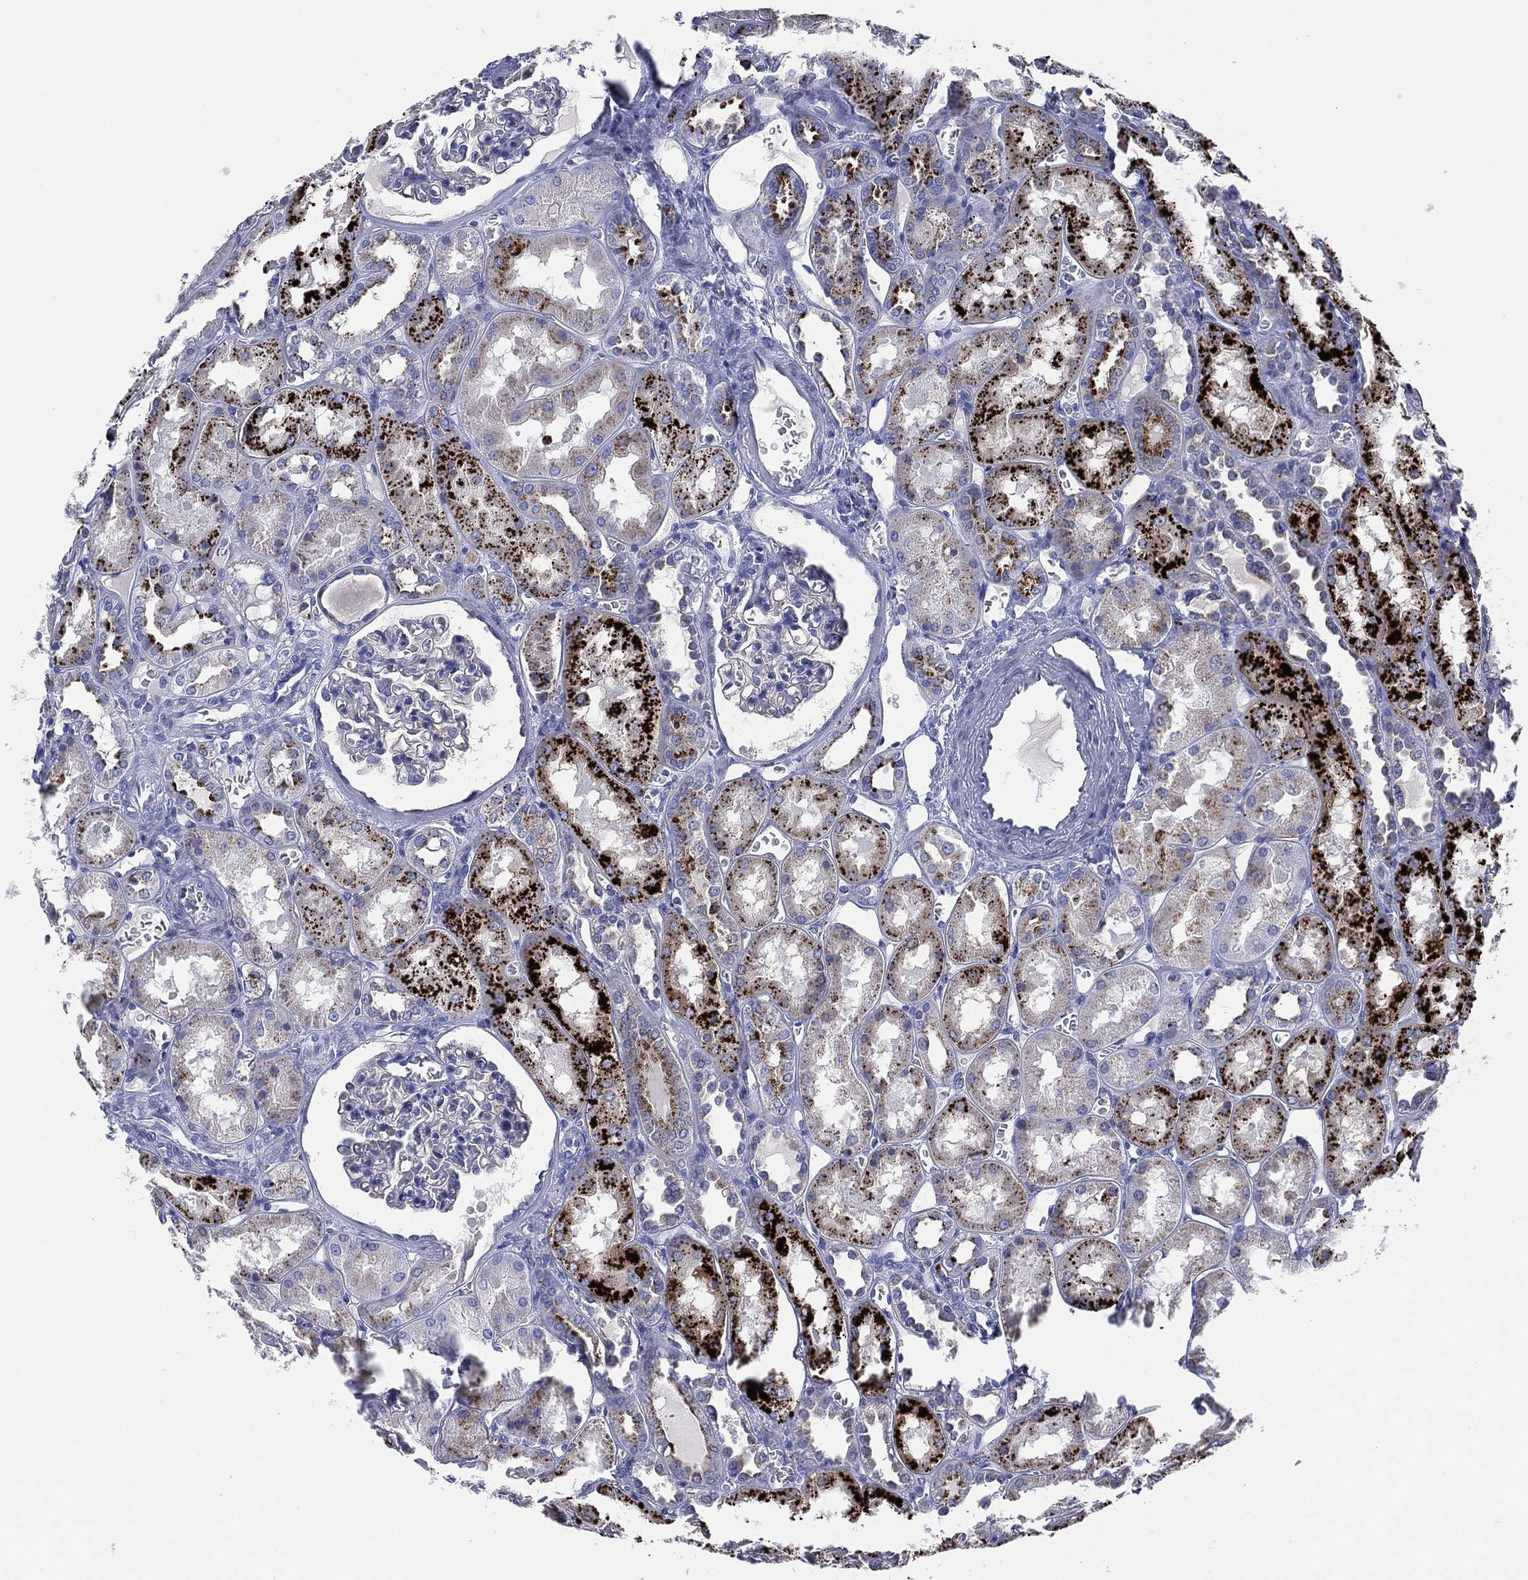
{"staining": {"intensity": "negative", "quantity": "none", "location": "none"}, "tissue": "kidney", "cell_type": "Cells in glomeruli", "image_type": "normal", "snomed": [{"axis": "morphology", "description": "Normal tissue, NOS"}, {"axis": "topography", "description": "Kidney"}], "caption": "An IHC histopathology image of unremarkable kidney is shown. There is no staining in cells in glomeruli of kidney.", "gene": "GALNS", "patient": {"sex": "male", "age": 73}}